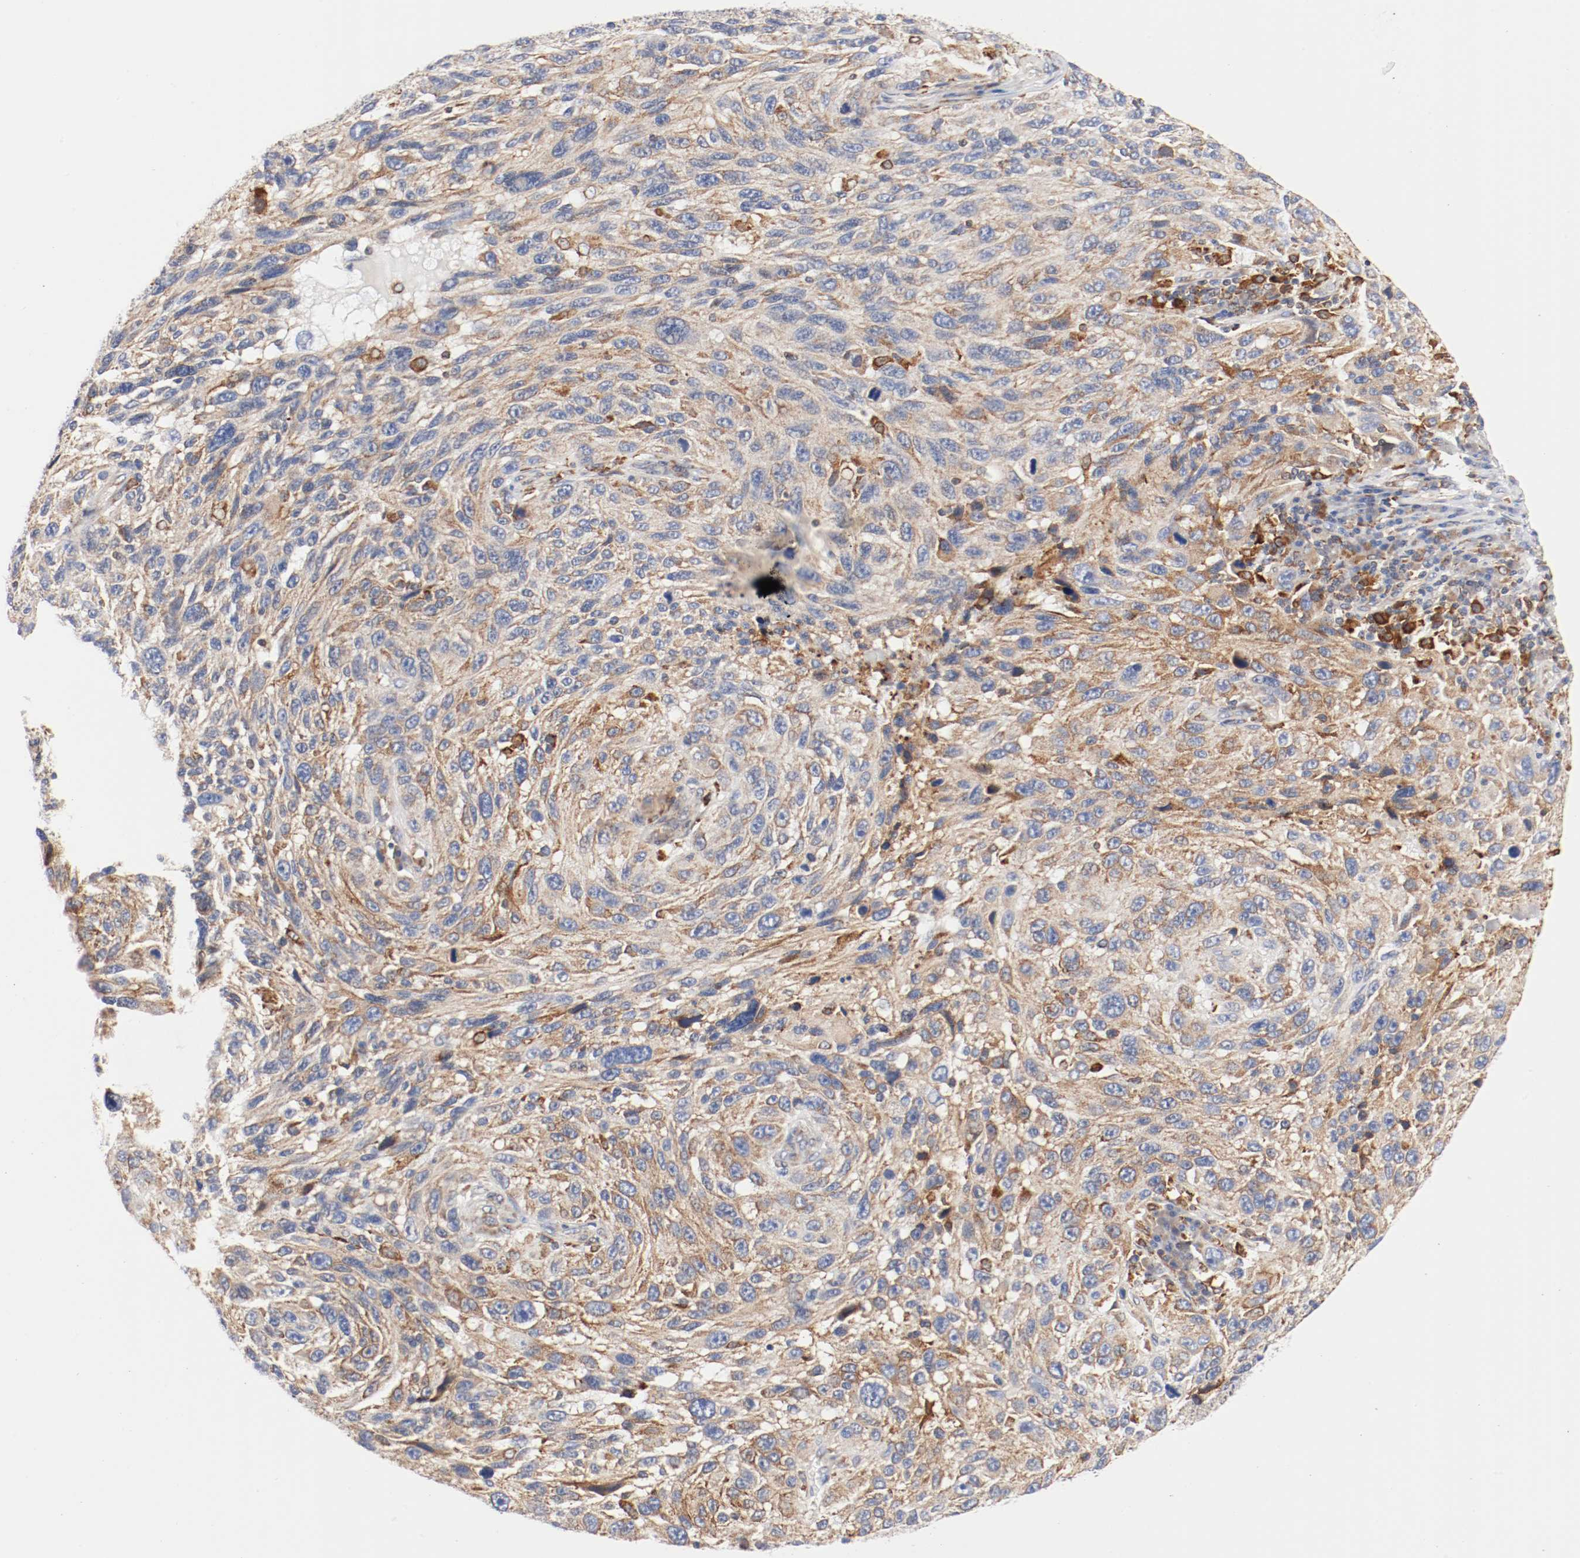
{"staining": {"intensity": "moderate", "quantity": ">75%", "location": "cytoplasmic/membranous"}, "tissue": "melanoma", "cell_type": "Tumor cells", "image_type": "cancer", "snomed": [{"axis": "morphology", "description": "Malignant melanoma, NOS"}, {"axis": "topography", "description": "Skin"}], "caption": "Tumor cells display medium levels of moderate cytoplasmic/membranous positivity in about >75% of cells in melanoma.", "gene": "PDPK1", "patient": {"sex": "male", "age": 53}}